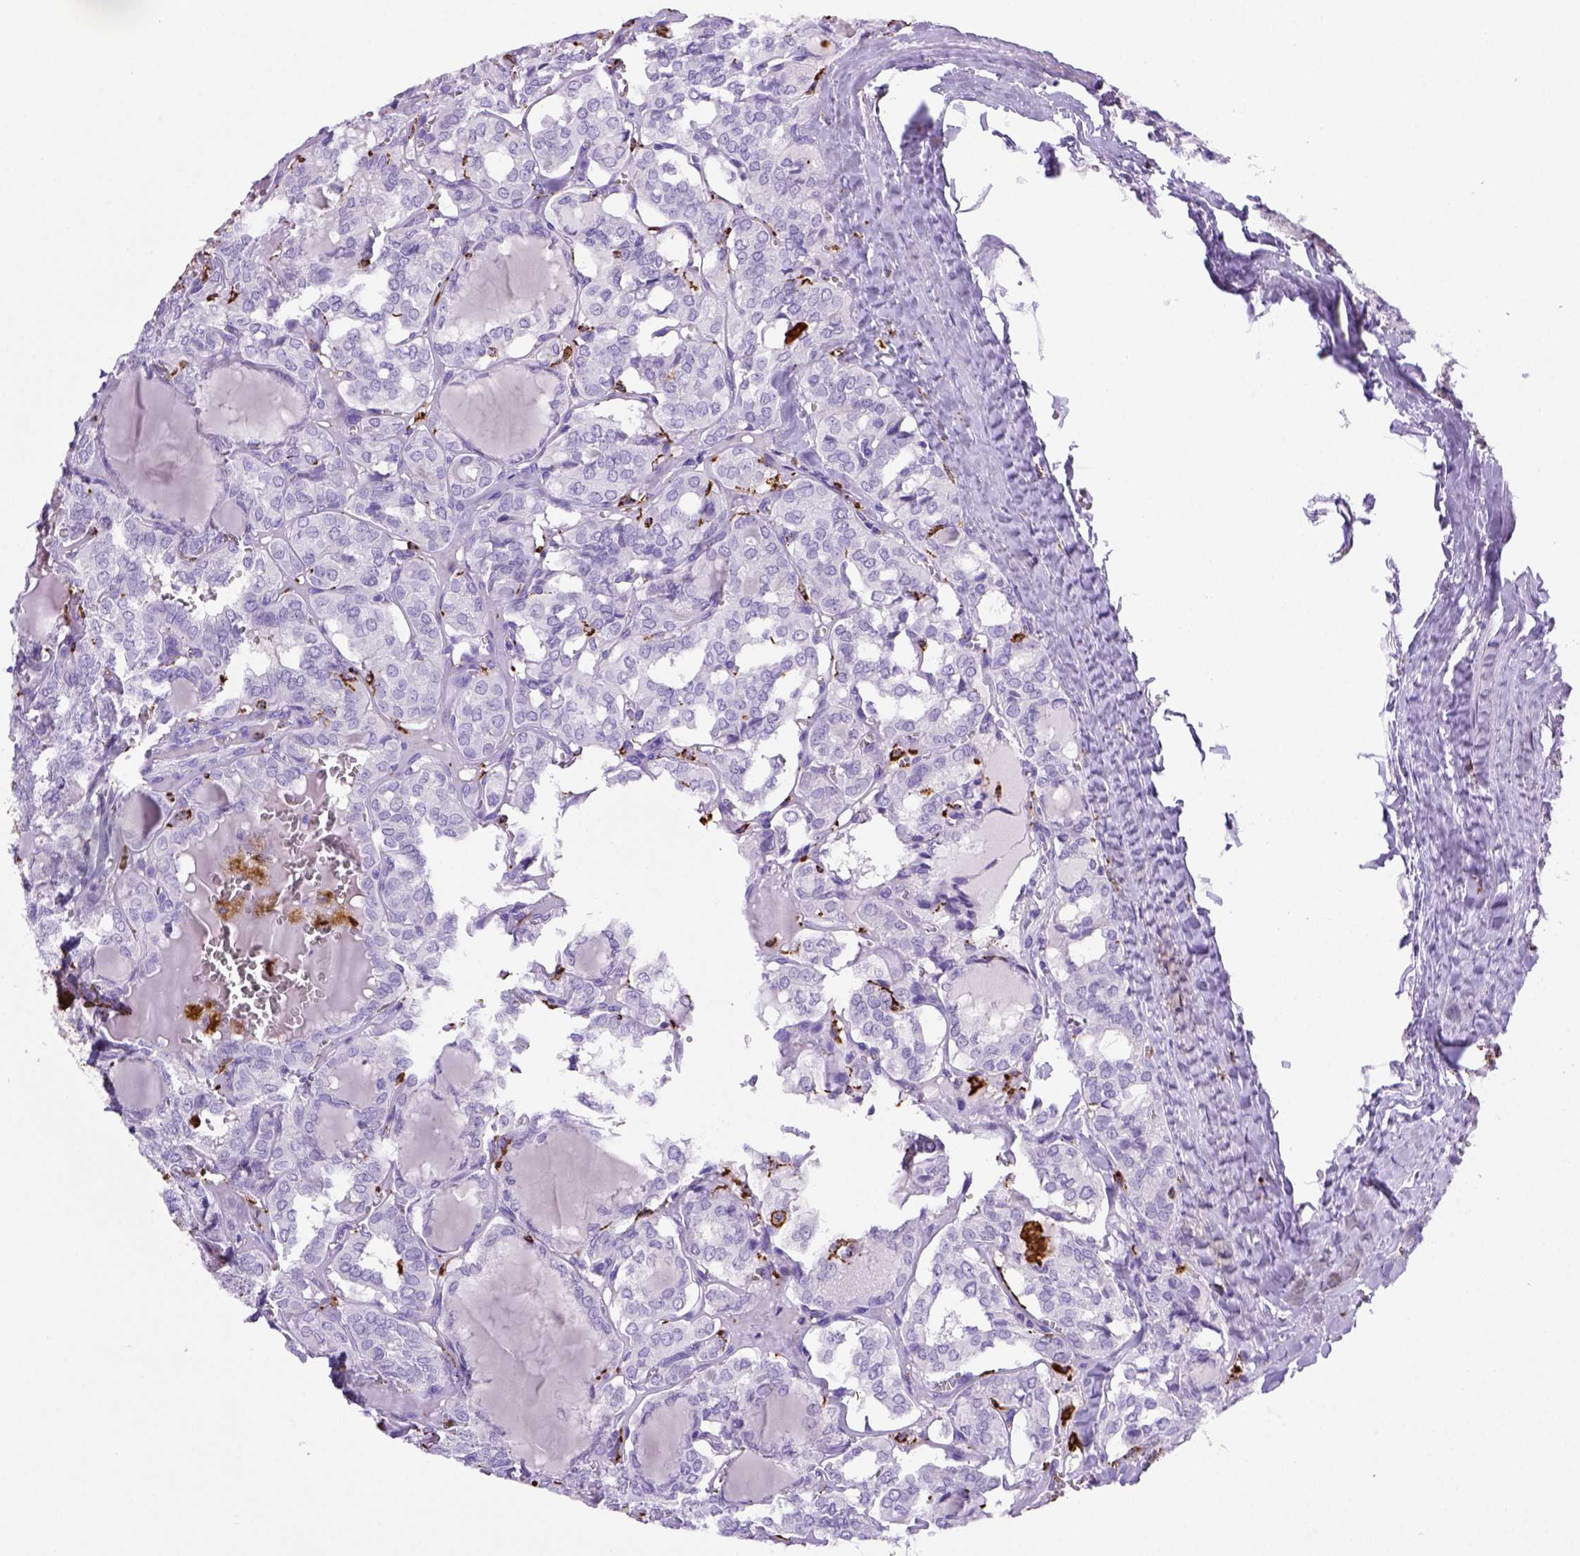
{"staining": {"intensity": "negative", "quantity": "none", "location": "none"}, "tissue": "thyroid cancer", "cell_type": "Tumor cells", "image_type": "cancer", "snomed": [{"axis": "morphology", "description": "Papillary adenocarcinoma, NOS"}, {"axis": "topography", "description": "Thyroid gland"}], "caption": "Immunohistochemistry (IHC) histopathology image of thyroid cancer stained for a protein (brown), which shows no staining in tumor cells.", "gene": "CD68", "patient": {"sex": "female", "age": 41}}